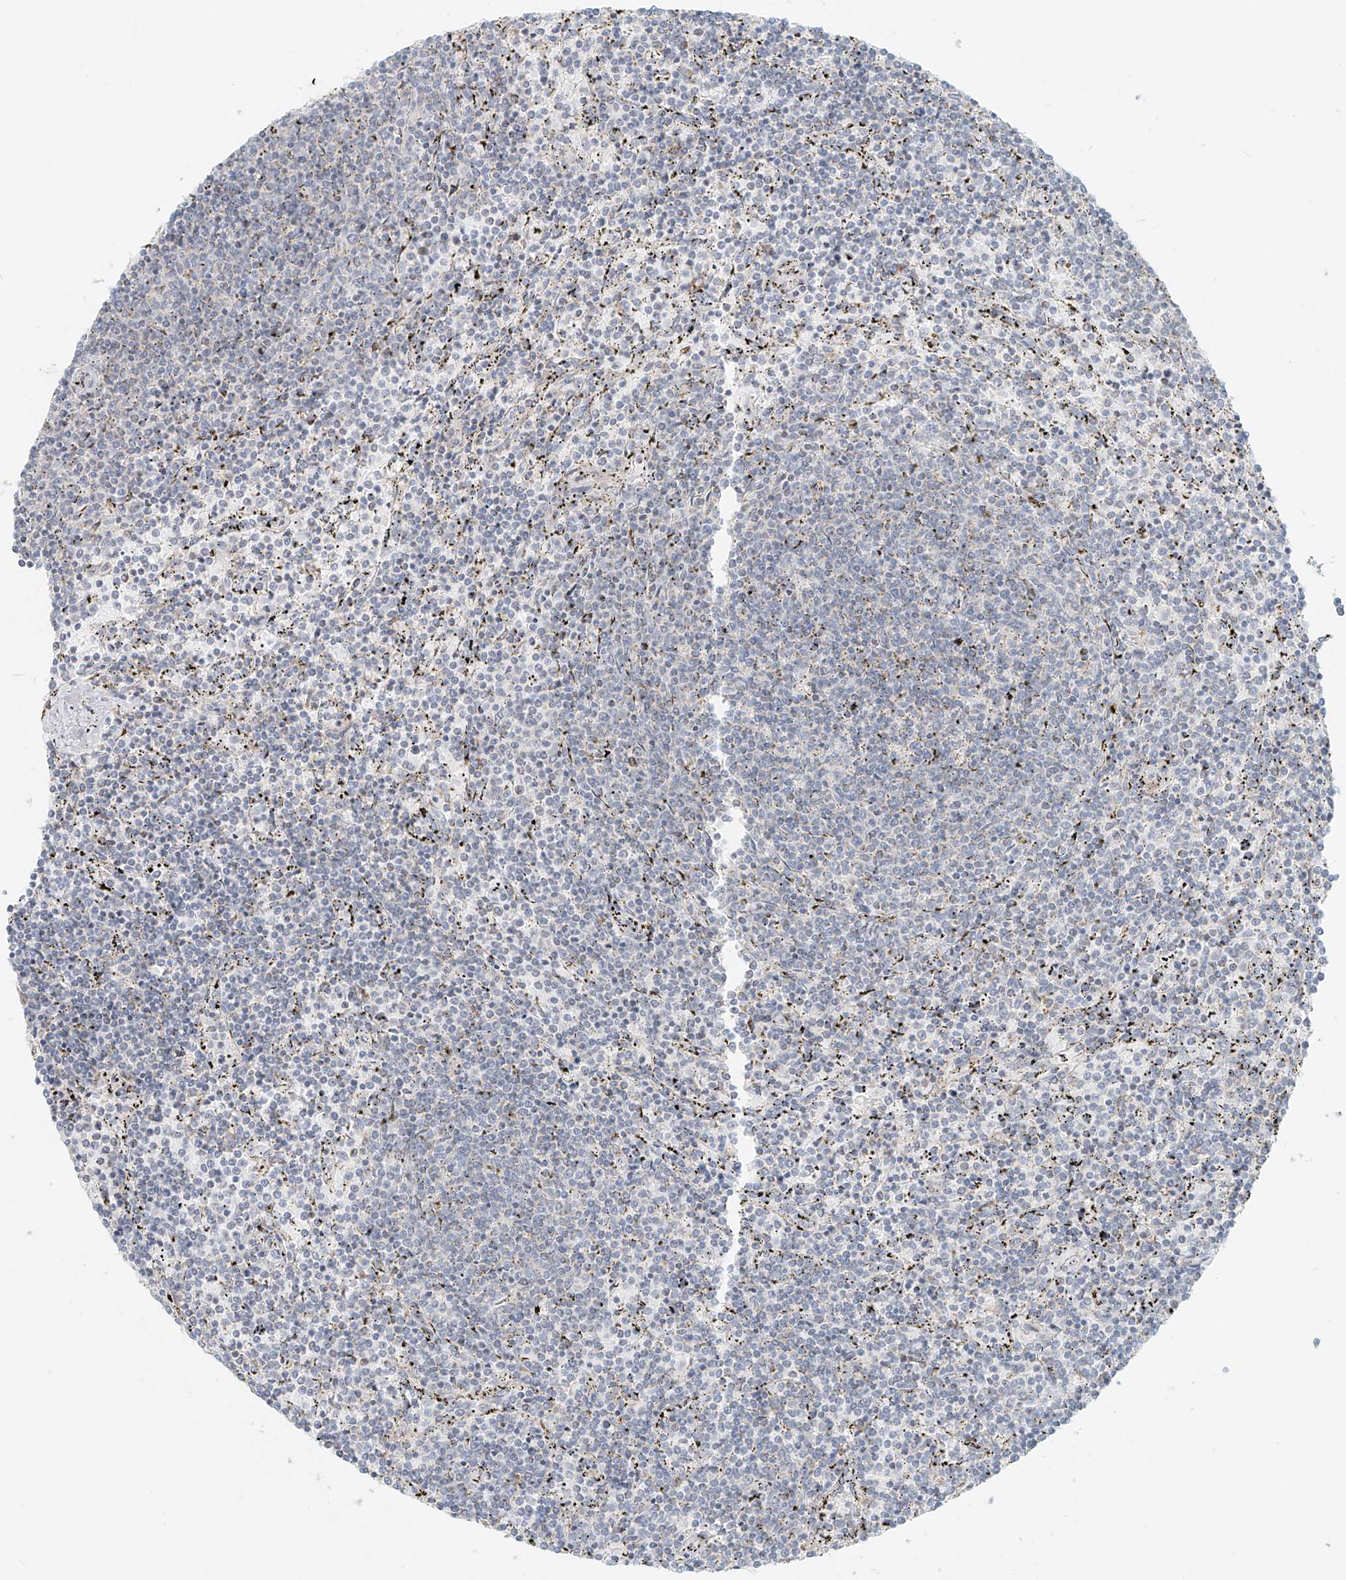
{"staining": {"intensity": "negative", "quantity": "none", "location": "none"}, "tissue": "lymphoma", "cell_type": "Tumor cells", "image_type": "cancer", "snomed": [{"axis": "morphology", "description": "Malignant lymphoma, non-Hodgkin's type, Low grade"}, {"axis": "topography", "description": "Spleen"}], "caption": "This is an immunohistochemistry histopathology image of human malignant lymphoma, non-Hodgkin's type (low-grade). There is no expression in tumor cells.", "gene": "UST", "patient": {"sex": "female", "age": 50}}